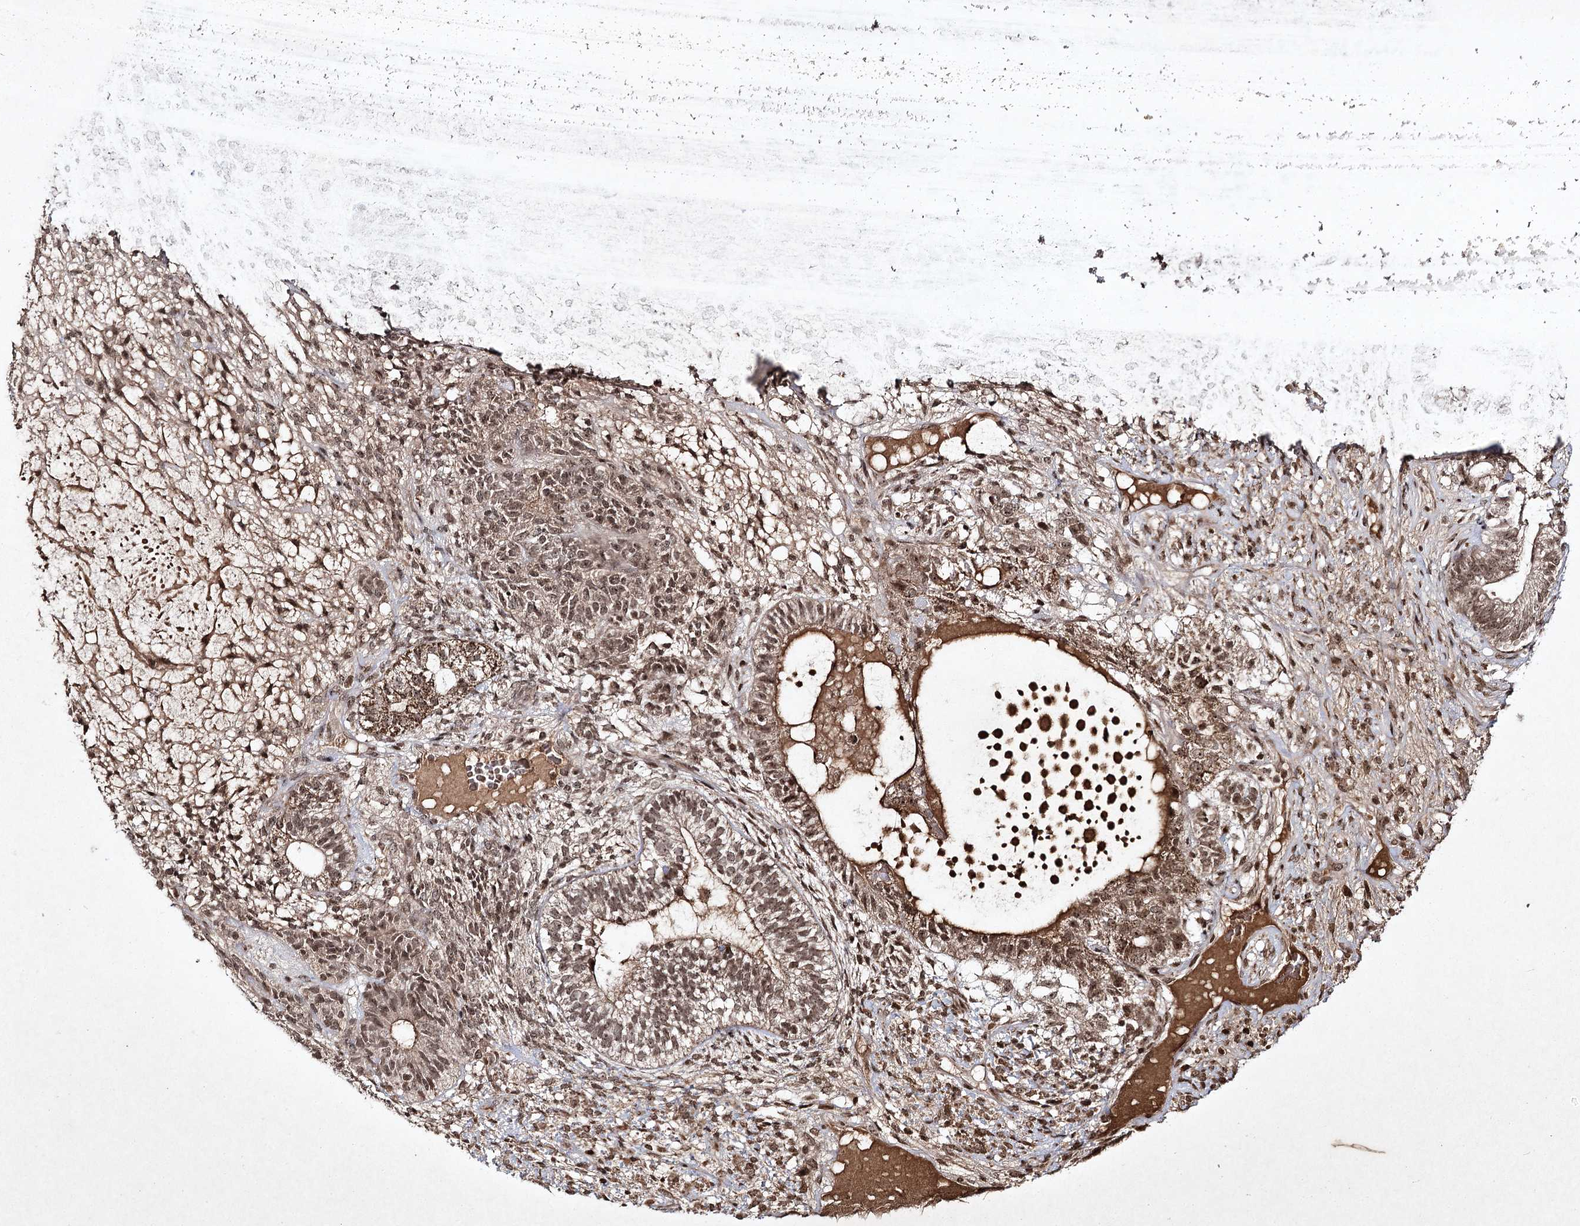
{"staining": {"intensity": "moderate", "quantity": ">75%", "location": "cytoplasmic/membranous,nuclear"}, "tissue": "testis cancer", "cell_type": "Tumor cells", "image_type": "cancer", "snomed": [{"axis": "morphology", "description": "Seminoma, NOS"}, {"axis": "morphology", "description": "Carcinoma, Embryonal, NOS"}, {"axis": "topography", "description": "Testis"}], "caption": "This histopathology image shows immunohistochemistry (IHC) staining of testis embryonal carcinoma, with medium moderate cytoplasmic/membranous and nuclear positivity in approximately >75% of tumor cells.", "gene": "CARM1", "patient": {"sex": "male", "age": 28}}